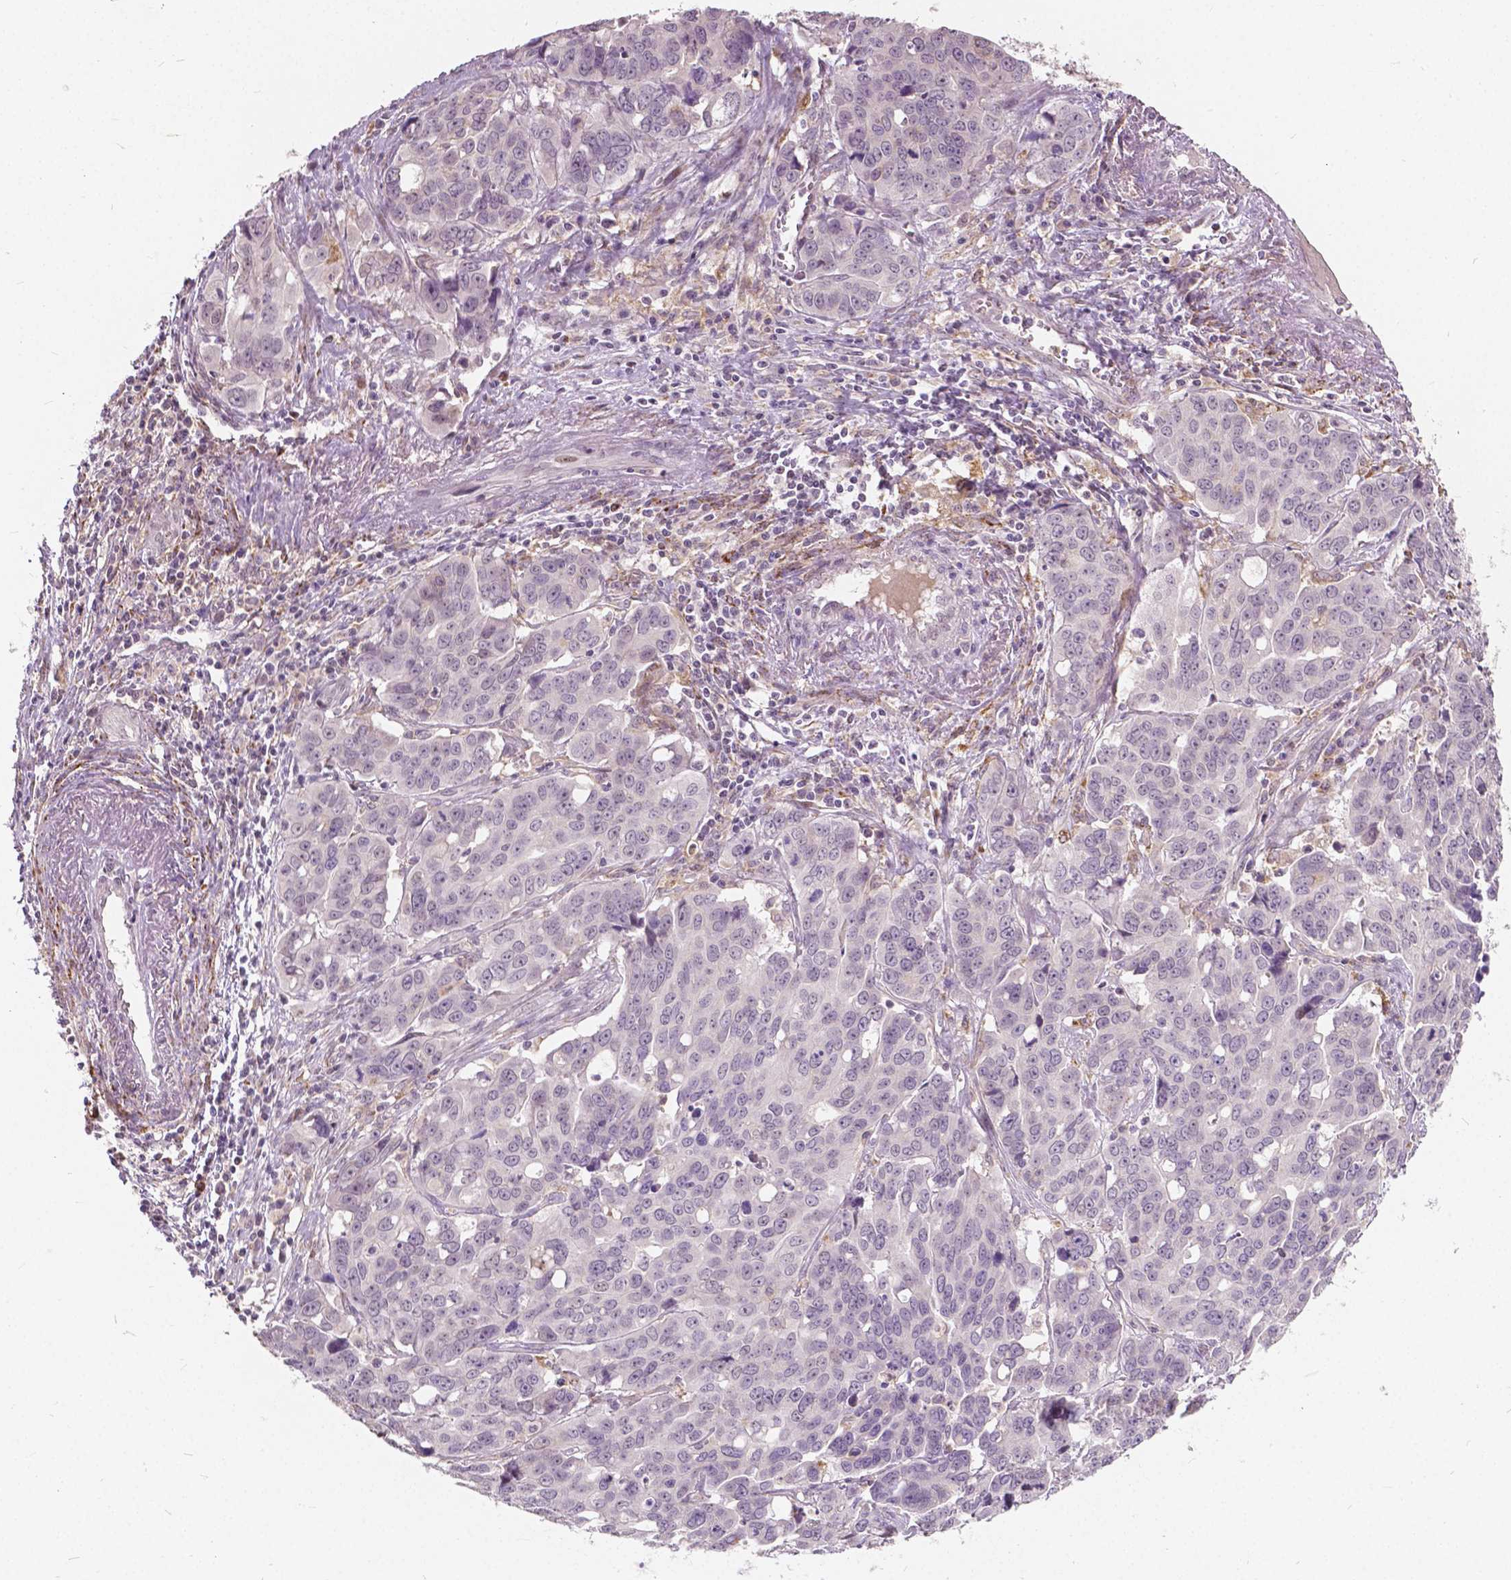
{"staining": {"intensity": "negative", "quantity": "none", "location": "none"}, "tissue": "ovarian cancer", "cell_type": "Tumor cells", "image_type": "cancer", "snomed": [{"axis": "morphology", "description": "Carcinoma, endometroid"}, {"axis": "topography", "description": "Ovary"}], "caption": "An immunohistochemistry histopathology image of ovarian cancer (endometroid carcinoma) is shown. There is no staining in tumor cells of ovarian cancer (endometroid carcinoma).", "gene": "DLX6", "patient": {"sex": "female", "age": 78}}